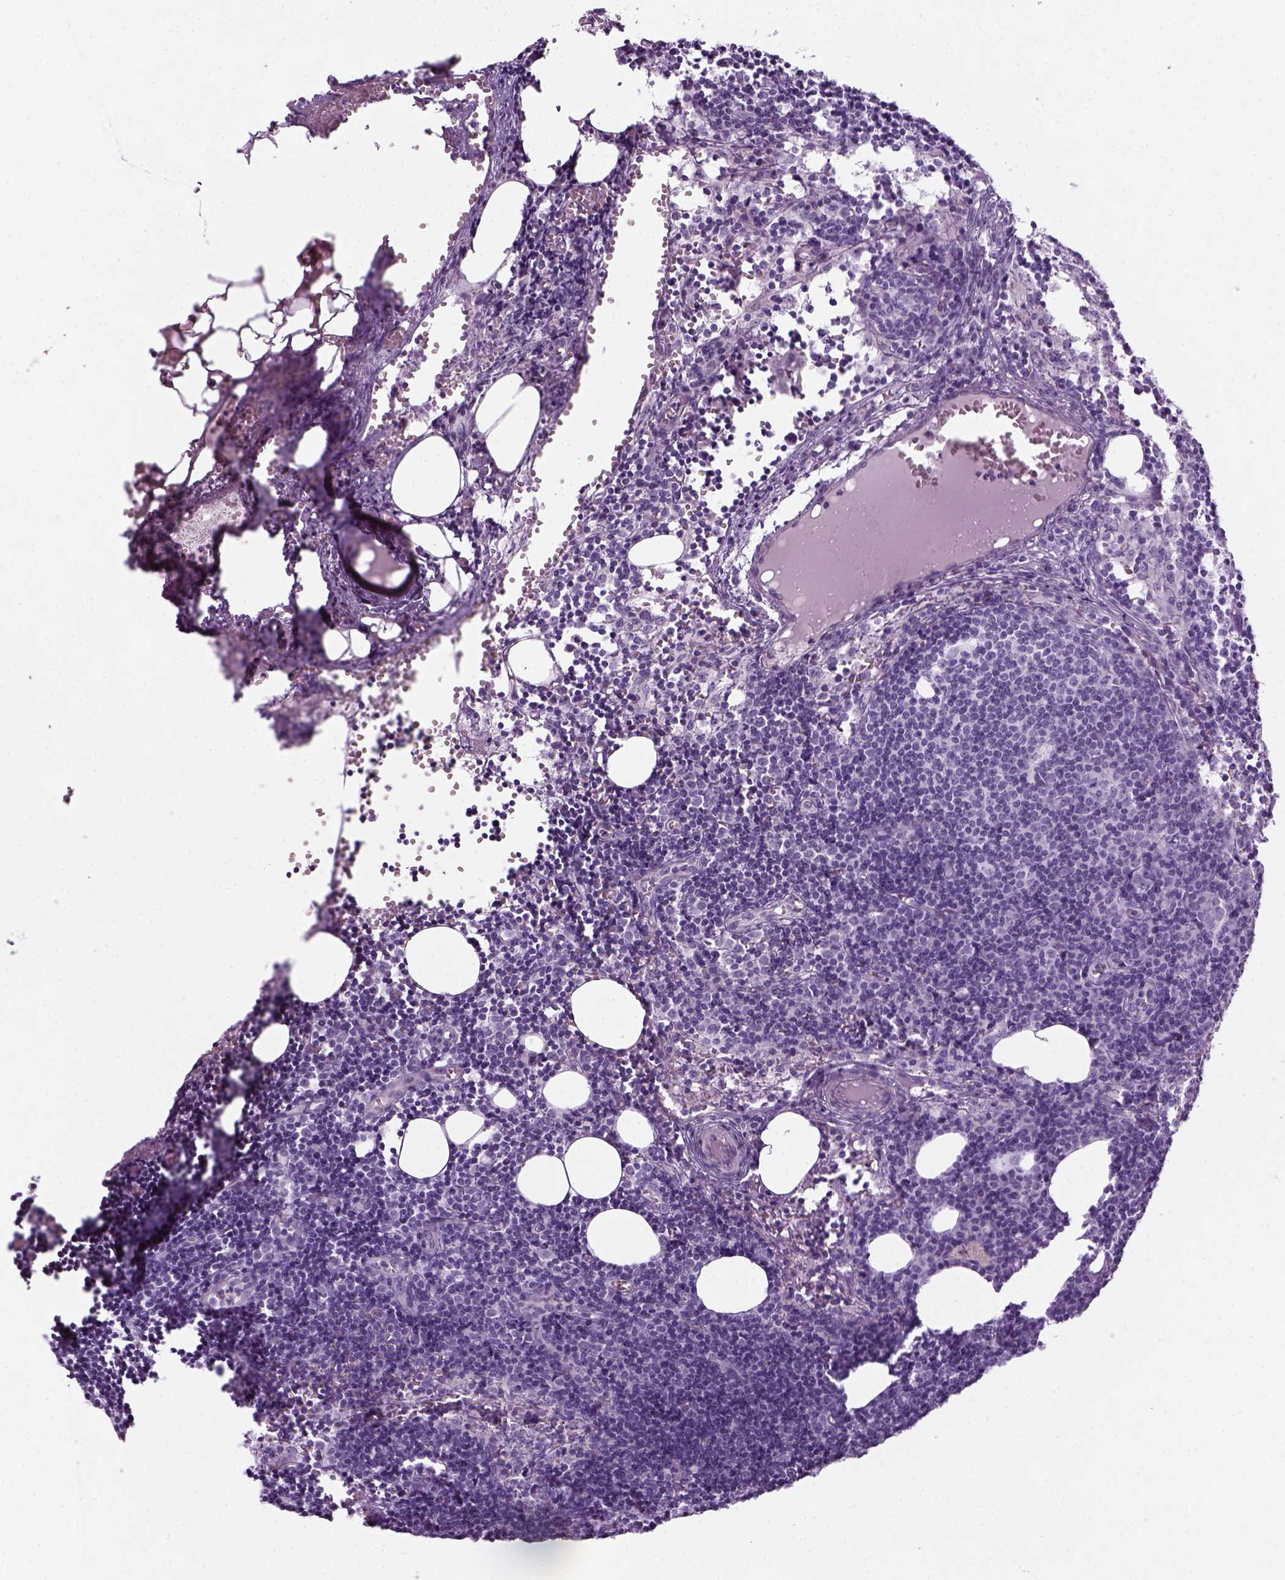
{"staining": {"intensity": "negative", "quantity": "none", "location": "none"}, "tissue": "lymph node", "cell_type": "Germinal center cells", "image_type": "normal", "snomed": [{"axis": "morphology", "description": "Normal tissue, NOS"}, {"axis": "topography", "description": "Lymph node"}], "caption": "The histopathology image exhibits no staining of germinal center cells in benign lymph node. (Brightfield microscopy of DAB (3,3'-diaminobenzidine) immunohistochemistry (IHC) at high magnification).", "gene": "CIBAR2", "patient": {"sex": "female", "age": 41}}